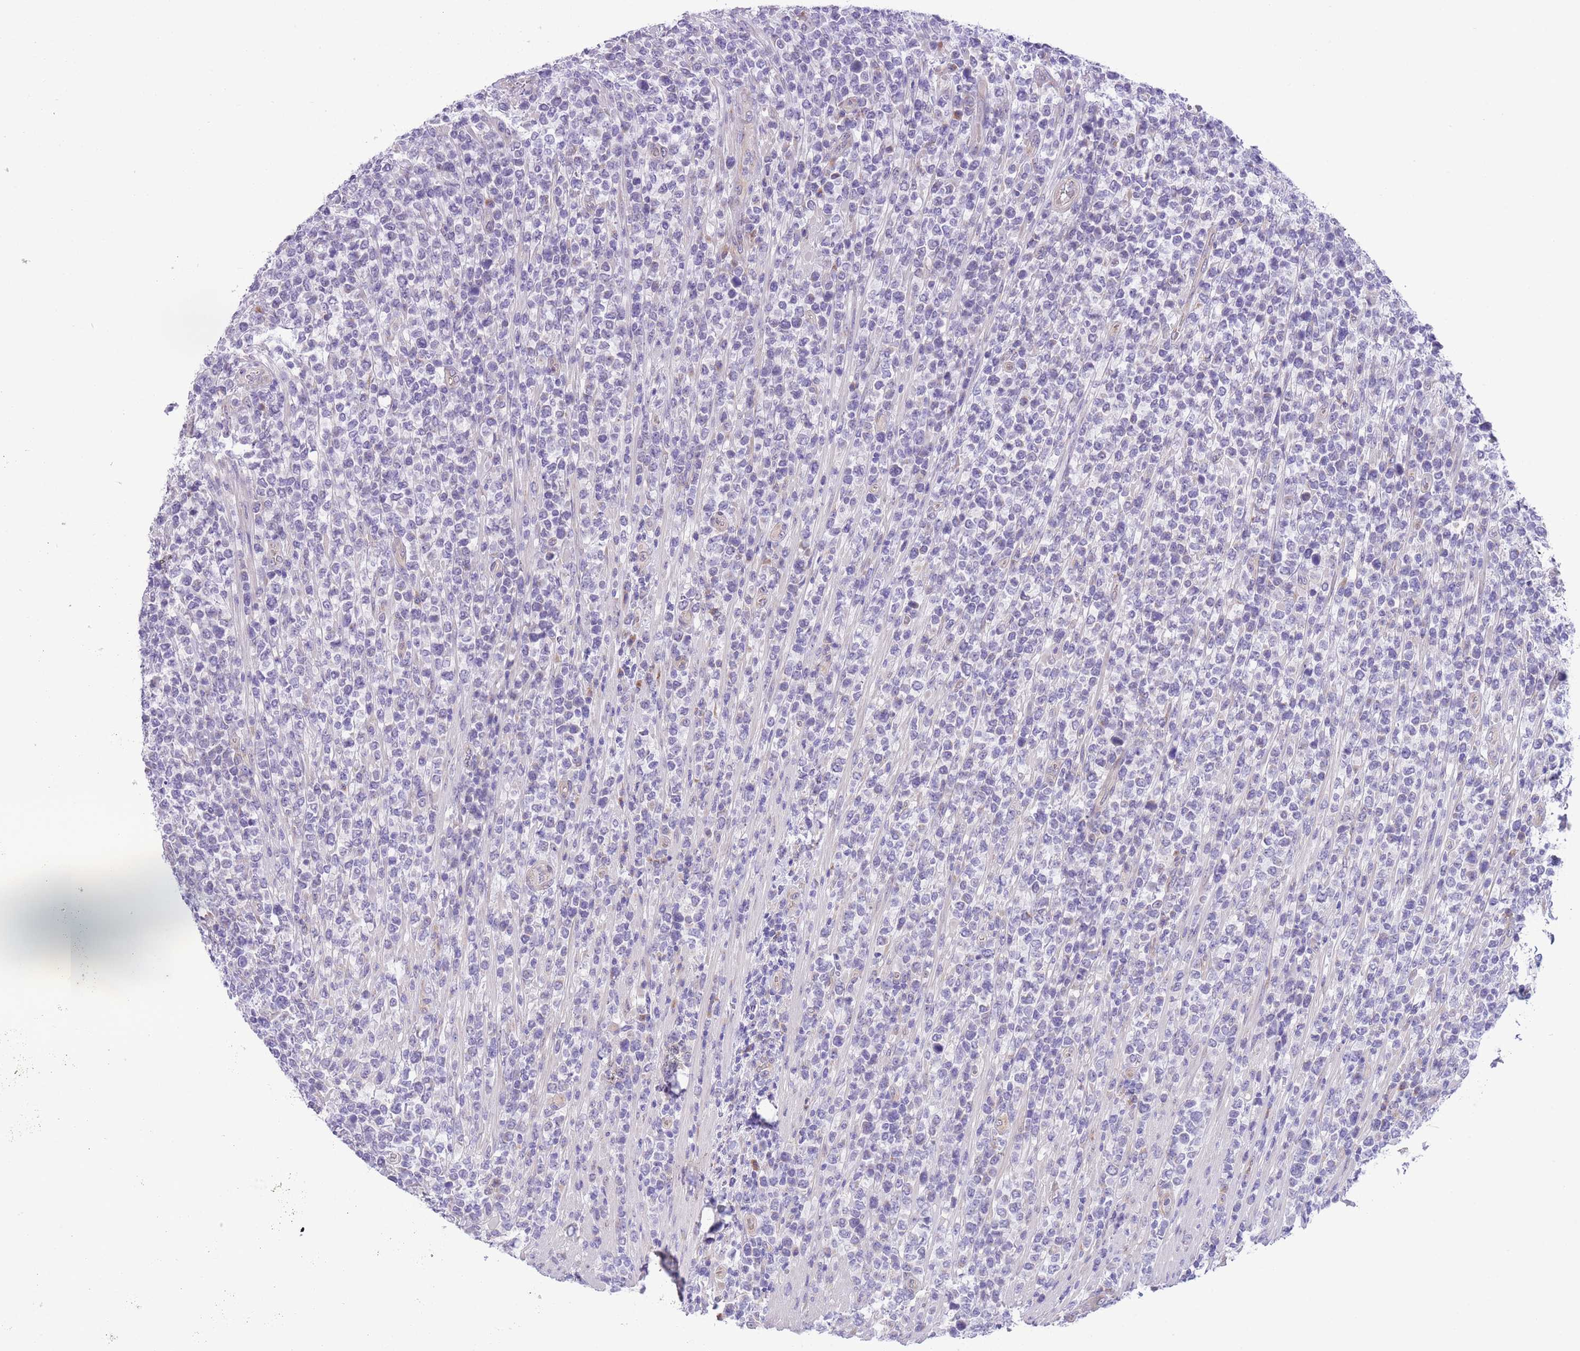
{"staining": {"intensity": "negative", "quantity": "none", "location": "none"}, "tissue": "lymphoma", "cell_type": "Tumor cells", "image_type": "cancer", "snomed": [{"axis": "morphology", "description": "Malignant lymphoma, non-Hodgkin's type, High grade"}, {"axis": "topography", "description": "Soft tissue"}], "caption": "This is an immunohistochemistry (IHC) image of high-grade malignant lymphoma, non-Hodgkin's type. There is no positivity in tumor cells.", "gene": "WWOX", "patient": {"sex": "female", "age": 56}}